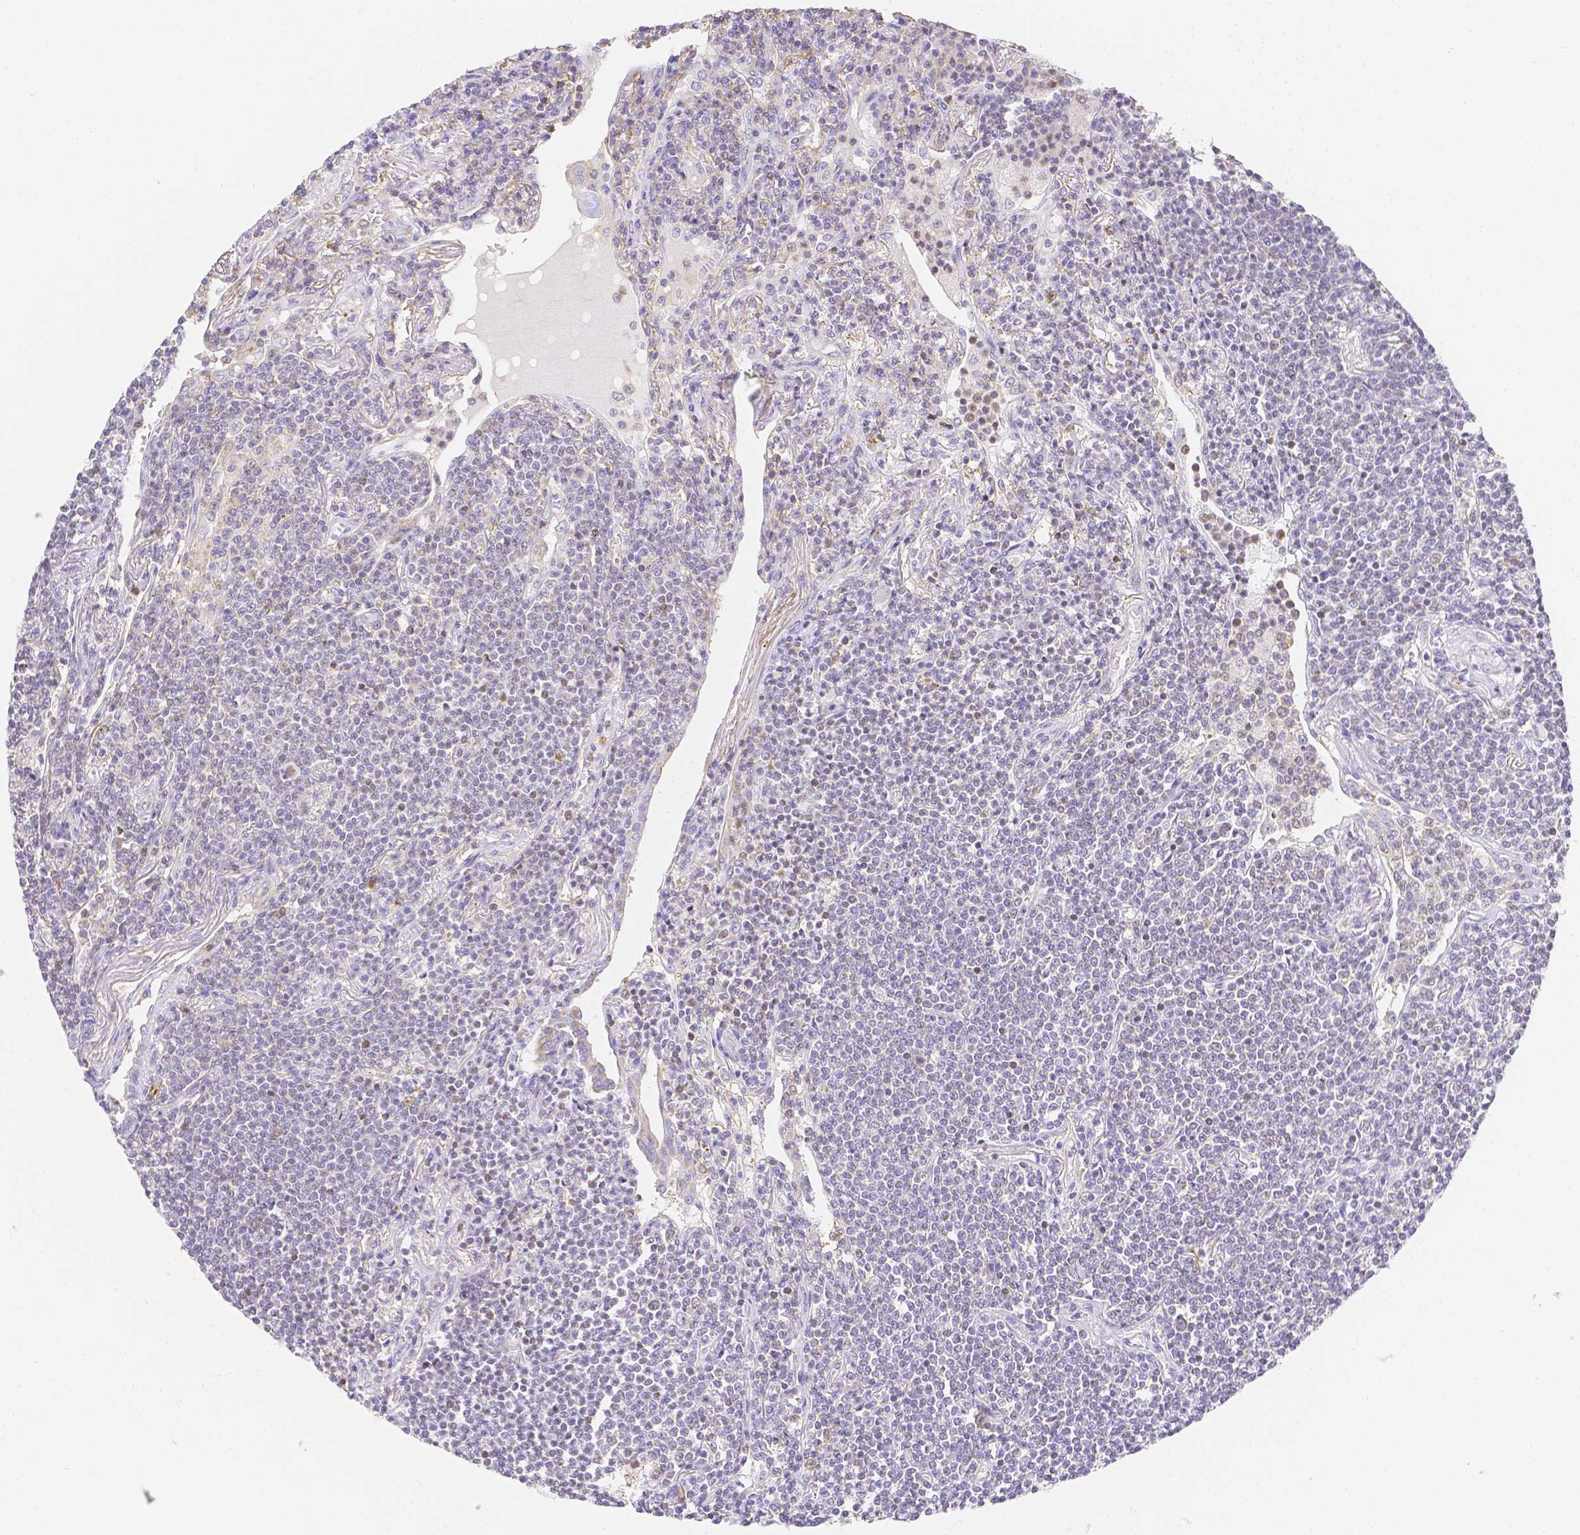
{"staining": {"intensity": "negative", "quantity": "none", "location": "none"}, "tissue": "lymphoma", "cell_type": "Tumor cells", "image_type": "cancer", "snomed": [{"axis": "morphology", "description": "Malignant lymphoma, non-Hodgkin's type, Low grade"}, {"axis": "topography", "description": "Lung"}], "caption": "DAB (3,3'-diaminobenzidine) immunohistochemical staining of low-grade malignant lymphoma, non-Hodgkin's type reveals no significant expression in tumor cells.", "gene": "ASAH2", "patient": {"sex": "female", "age": 71}}